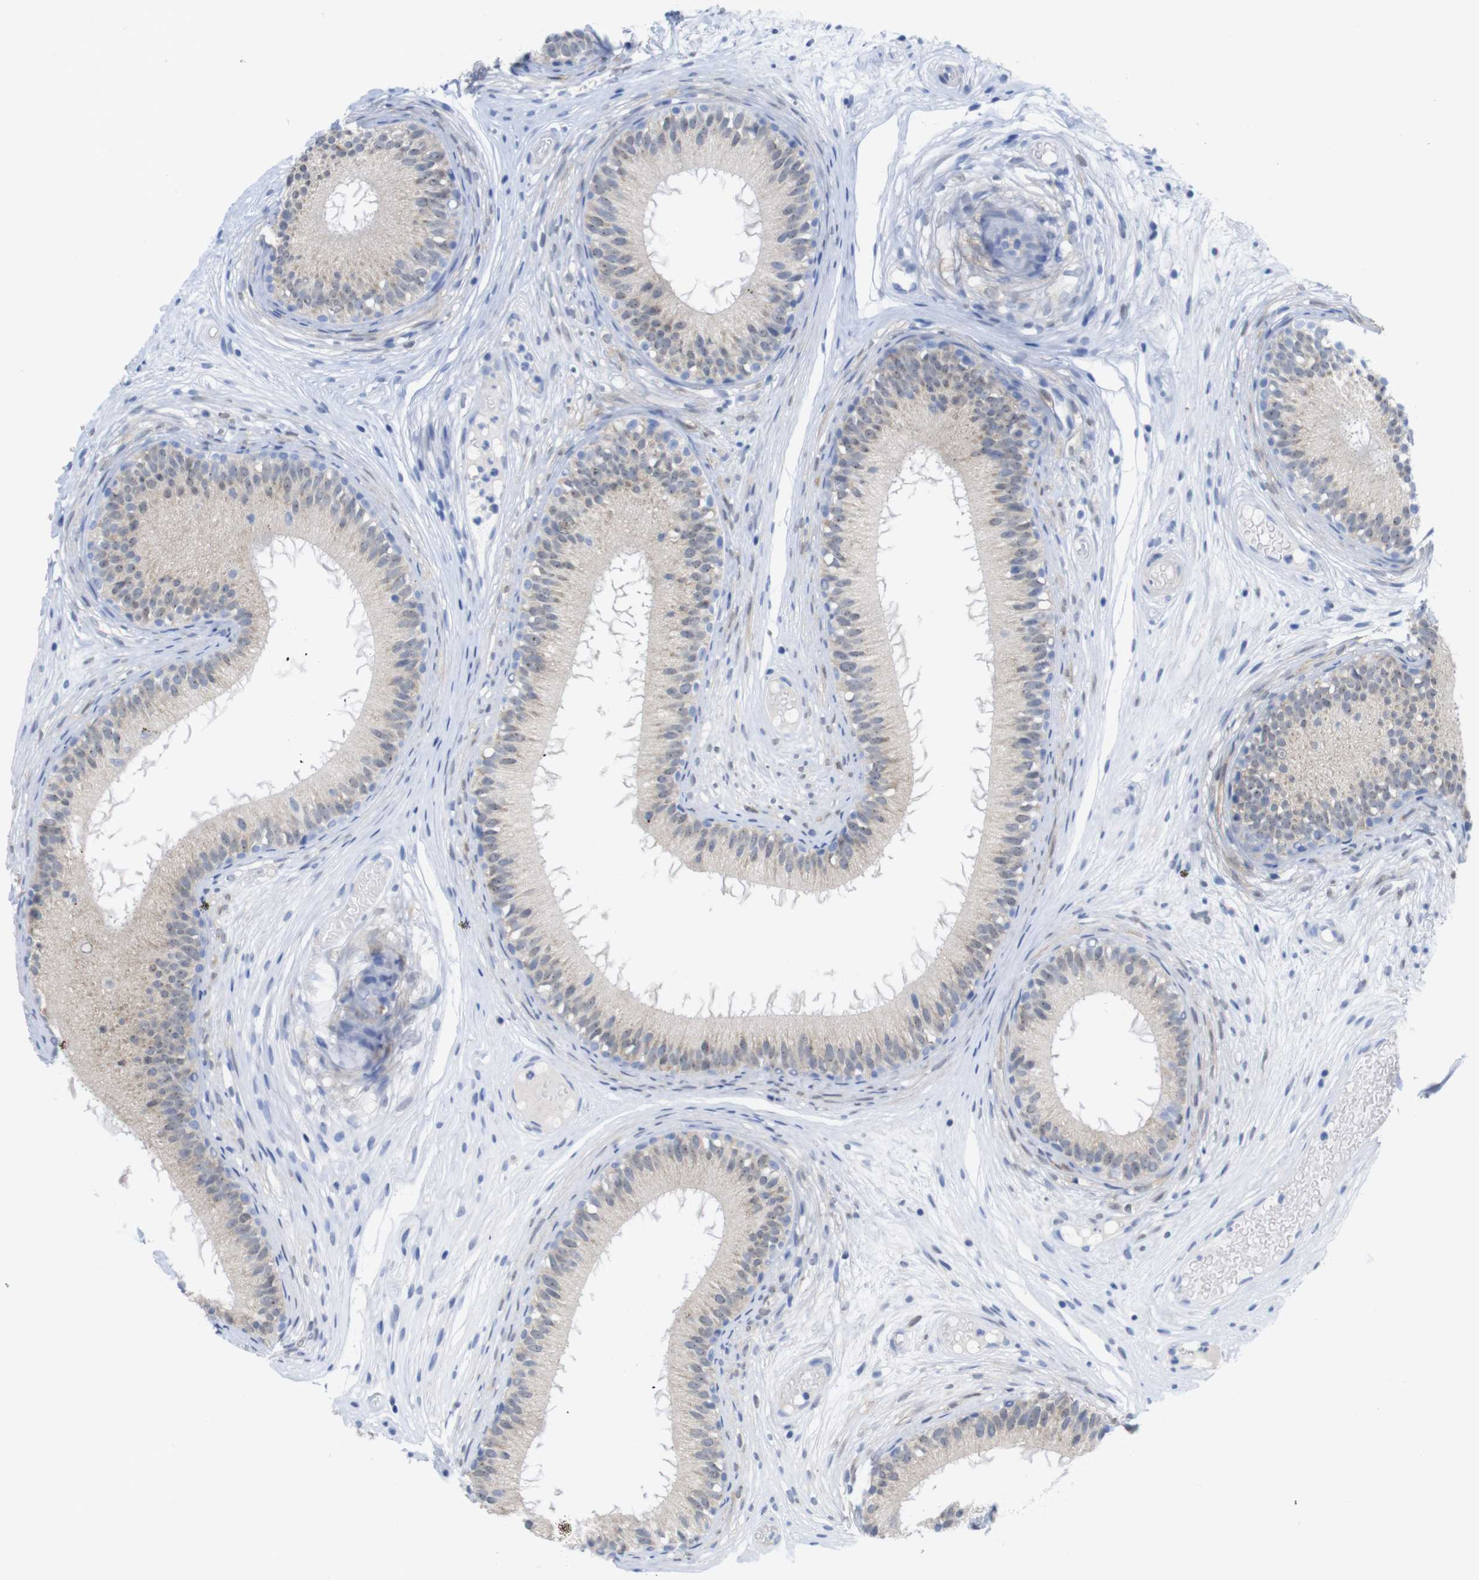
{"staining": {"intensity": "weak", "quantity": ">75%", "location": "cytoplasmic/membranous,nuclear"}, "tissue": "epididymis", "cell_type": "Glandular cells", "image_type": "normal", "snomed": [{"axis": "morphology", "description": "Normal tissue, NOS"}, {"axis": "morphology", "description": "Atrophy, NOS"}, {"axis": "topography", "description": "Testis"}, {"axis": "topography", "description": "Epididymis"}], "caption": "High-power microscopy captured an IHC histopathology image of unremarkable epididymis, revealing weak cytoplasmic/membranous,nuclear staining in about >75% of glandular cells. (DAB = brown stain, brightfield microscopy at high magnification).", "gene": "PNMA1", "patient": {"sex": "male", "age": 18}}